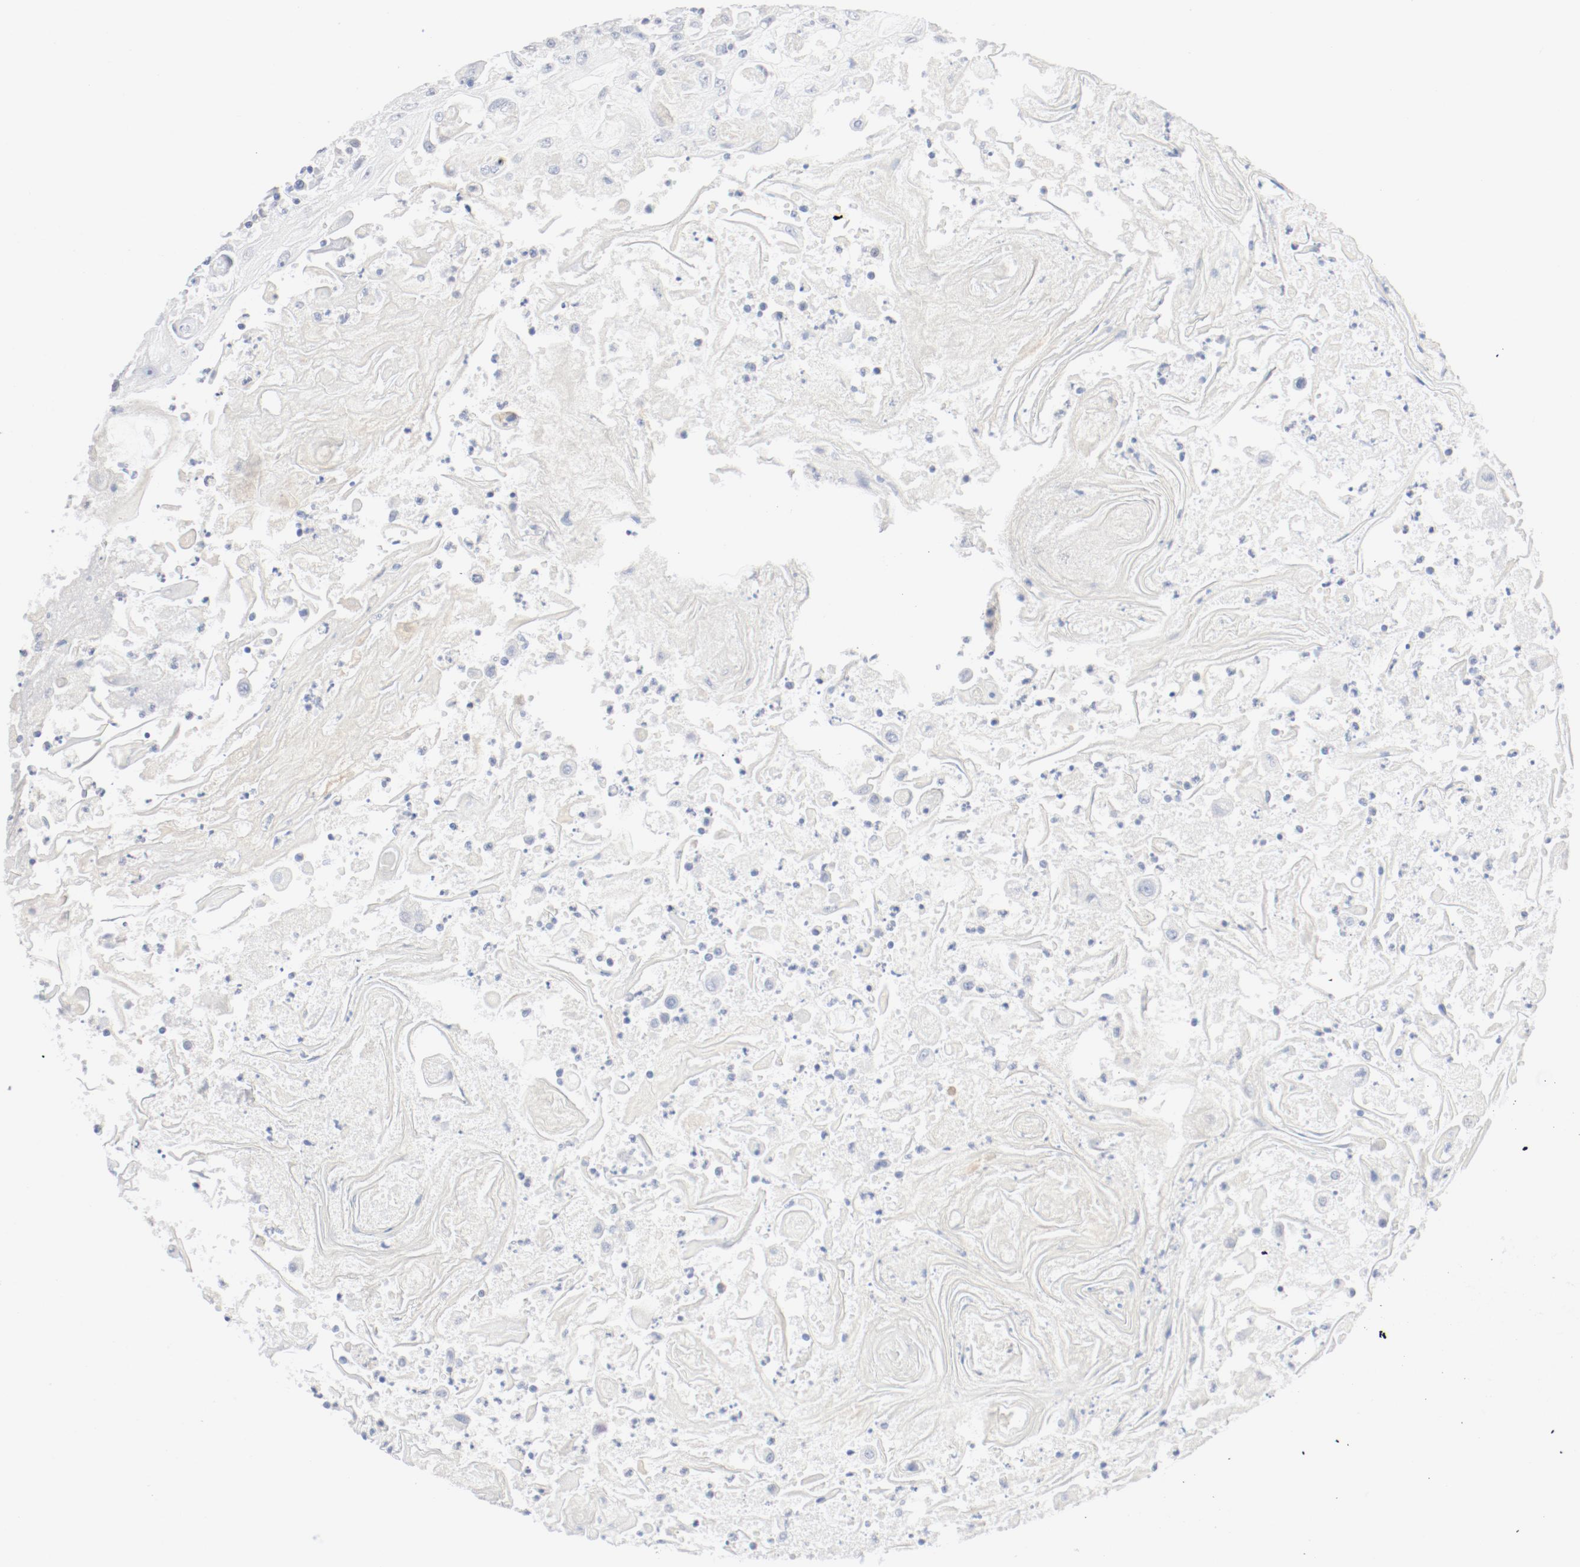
{"staining": {"intensity": "negative", "quantity": "none", "location": "none"}, "tissue": "head and neck cancer", "cell_type": "Tumor cells", "image_type": "cancer", "snomed": [{"axis": "morphology", "description": "Squamous cell carcinoma, NOS"}, {"axis": "topography", "description": "Oral tissue"}, {"axis": "topography", "description": "Head-Neck"}], "caption": "Micrograph shows no significant protein expression in tumor cells of head and neck squamous cell carcinoma. (IHC, brightfield microscopy, high magnification).", "gene": "PGM1", "patient": {"sex": "female", "age": 76}}